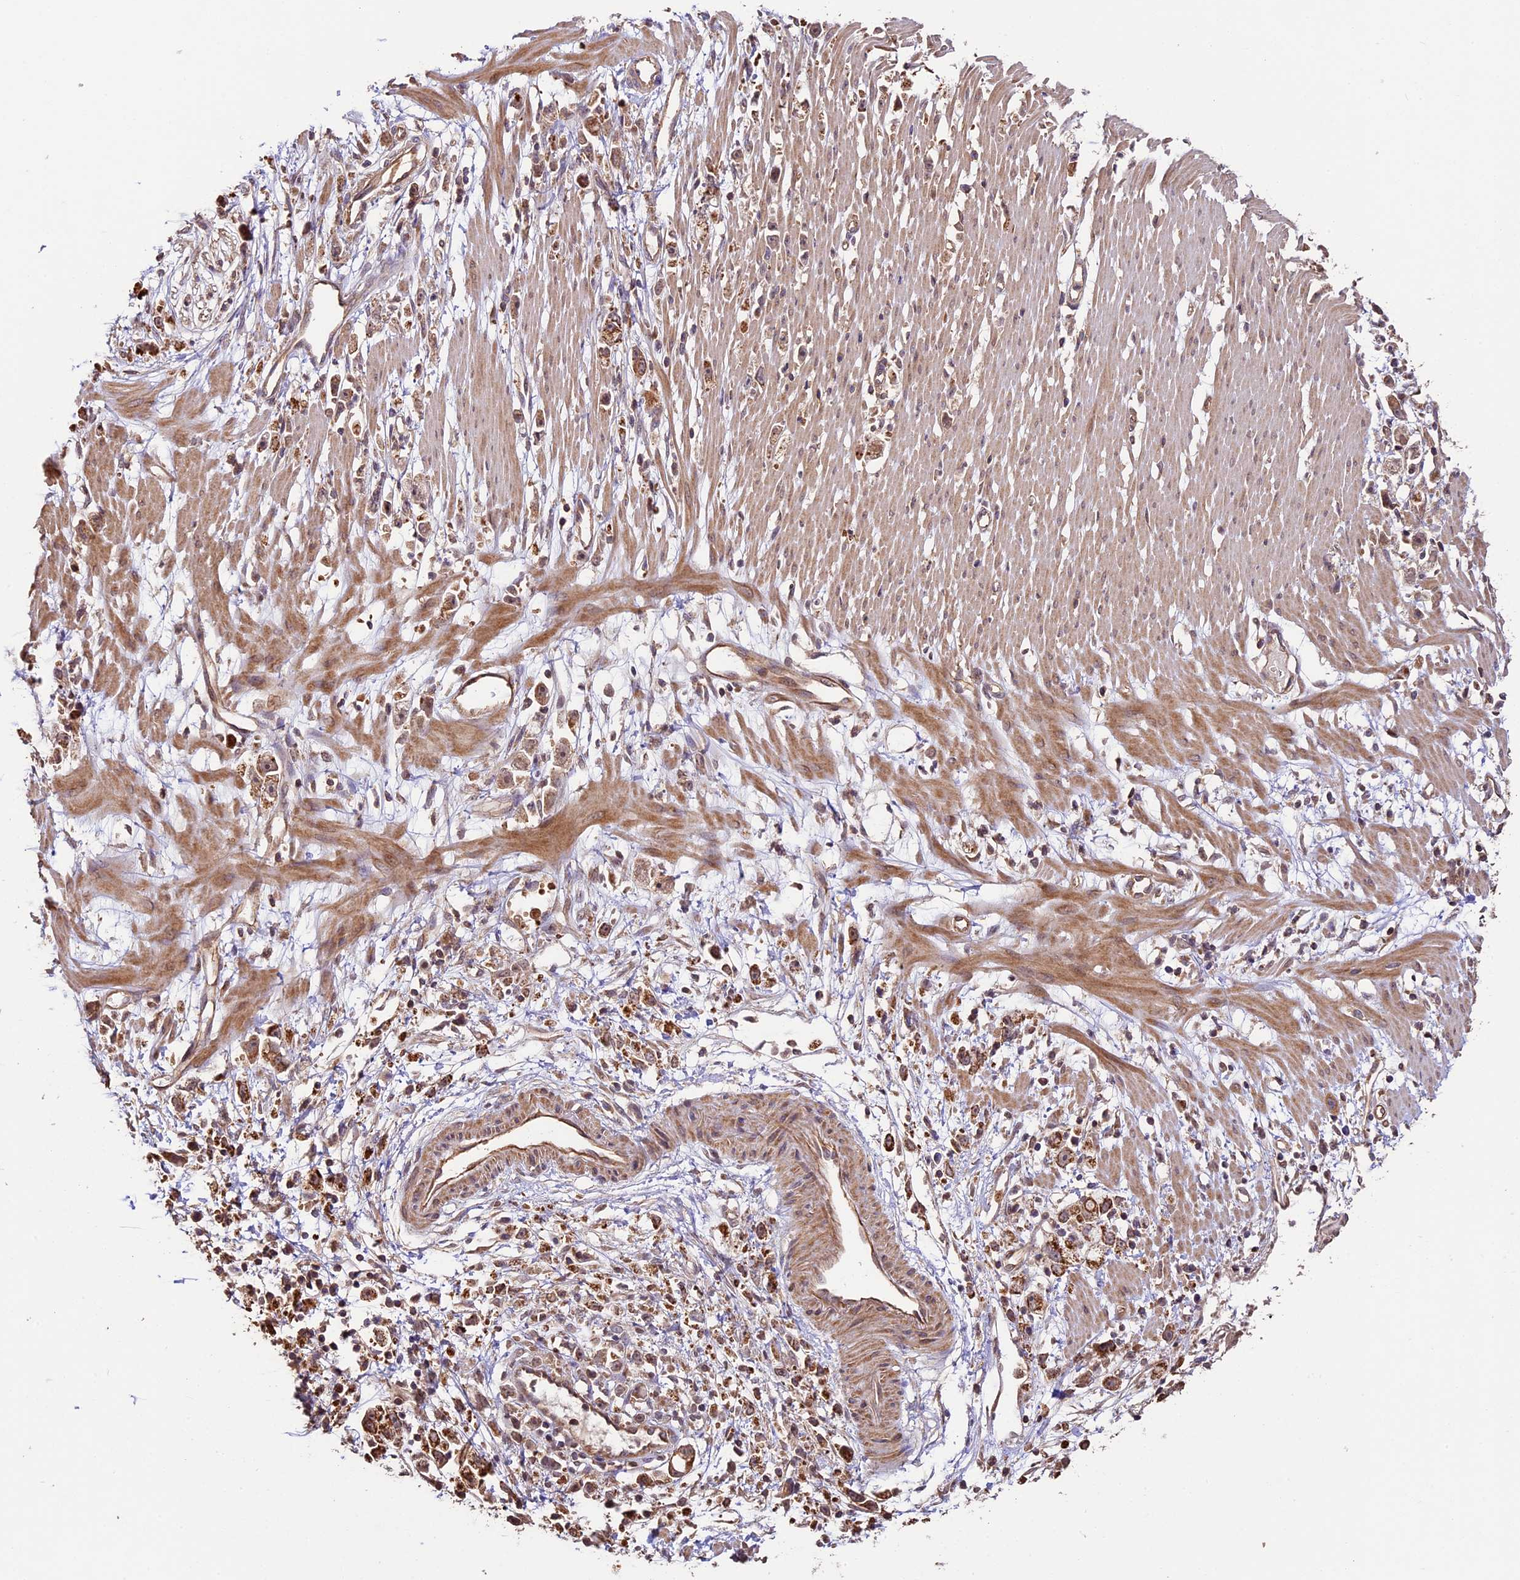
{"staining": {"intensity": "strong", "quantity": ">75%", "location": "cytoplasmic/membranous"}, "tissue": "stomach cancer", "cell_type": "Tumor cells", "image_type": "cancer", "snomed": [{"axis": "morphology", "description": "Adenocarcinoma, NOS"}, {"axis": "topography", "description": "Stomach"}], "caption": "Immunohistochemistry (IHC) of stomach cancer (adenocarcinoma) demonstrates high levels of strong cytoplasmic/membranous staining in approximately >75% of tumor cells.", "gene": "BCAS4", "patient": {"sex": "female", "age": 59}}